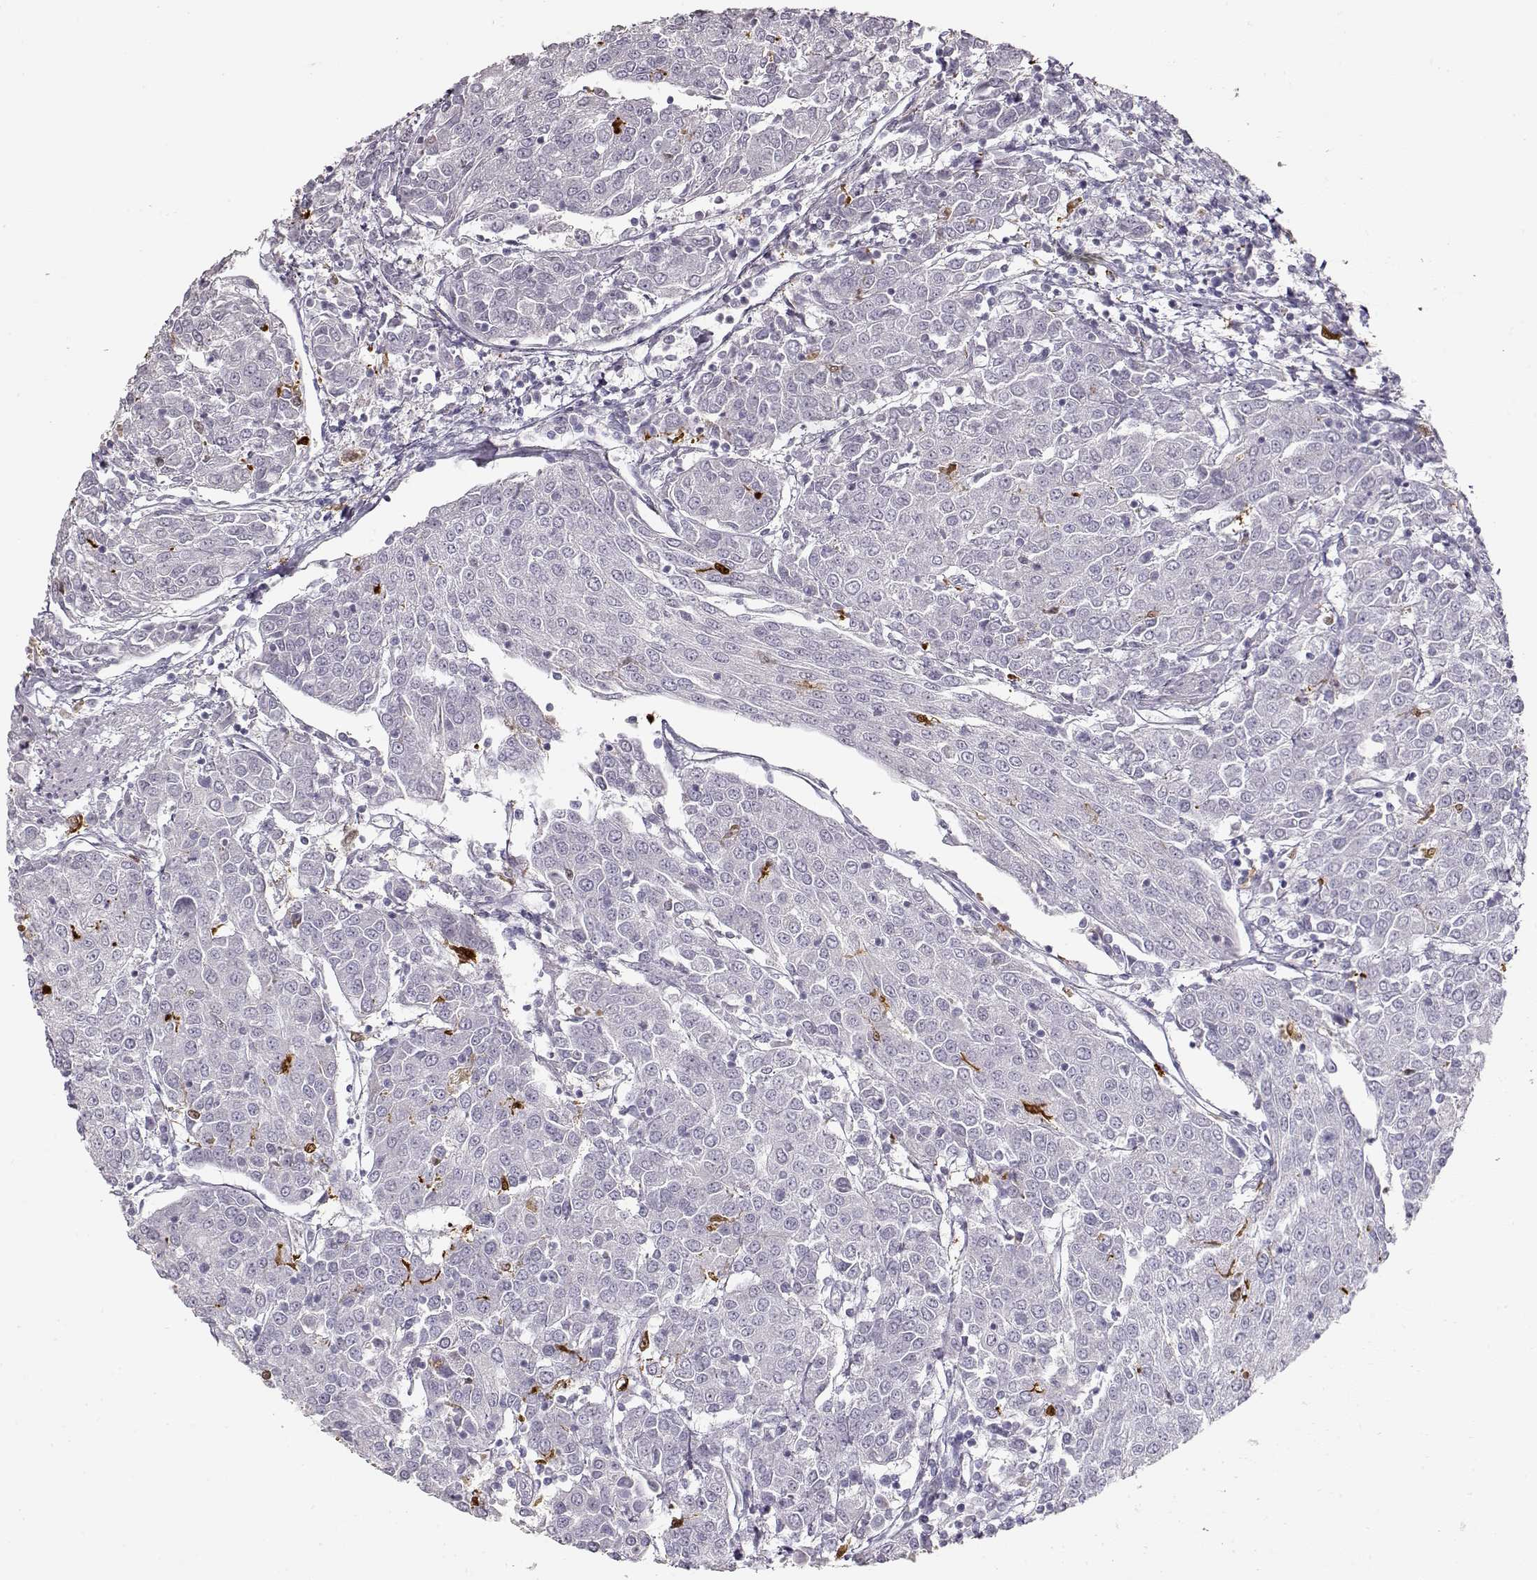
{"staining": {"intensity": "negative", "quantity": "none", "location": "none"}, "tissue": "urothelial cancer", "cell_type": "Tumor cells", "image_type": "cancer", "snomed": [{"axis": "morphology", "description": "Urothelial carcinoma, High grade"}, {"axis": "topography", "description": "Urinary bladder"}], "caption": "Immunohistochemistry image of urothelial cancer stained for a protein (brown), which shows no expression in tumor cells.", "gene": "S100B", "patient": {"sex": "female", "age": 85}}